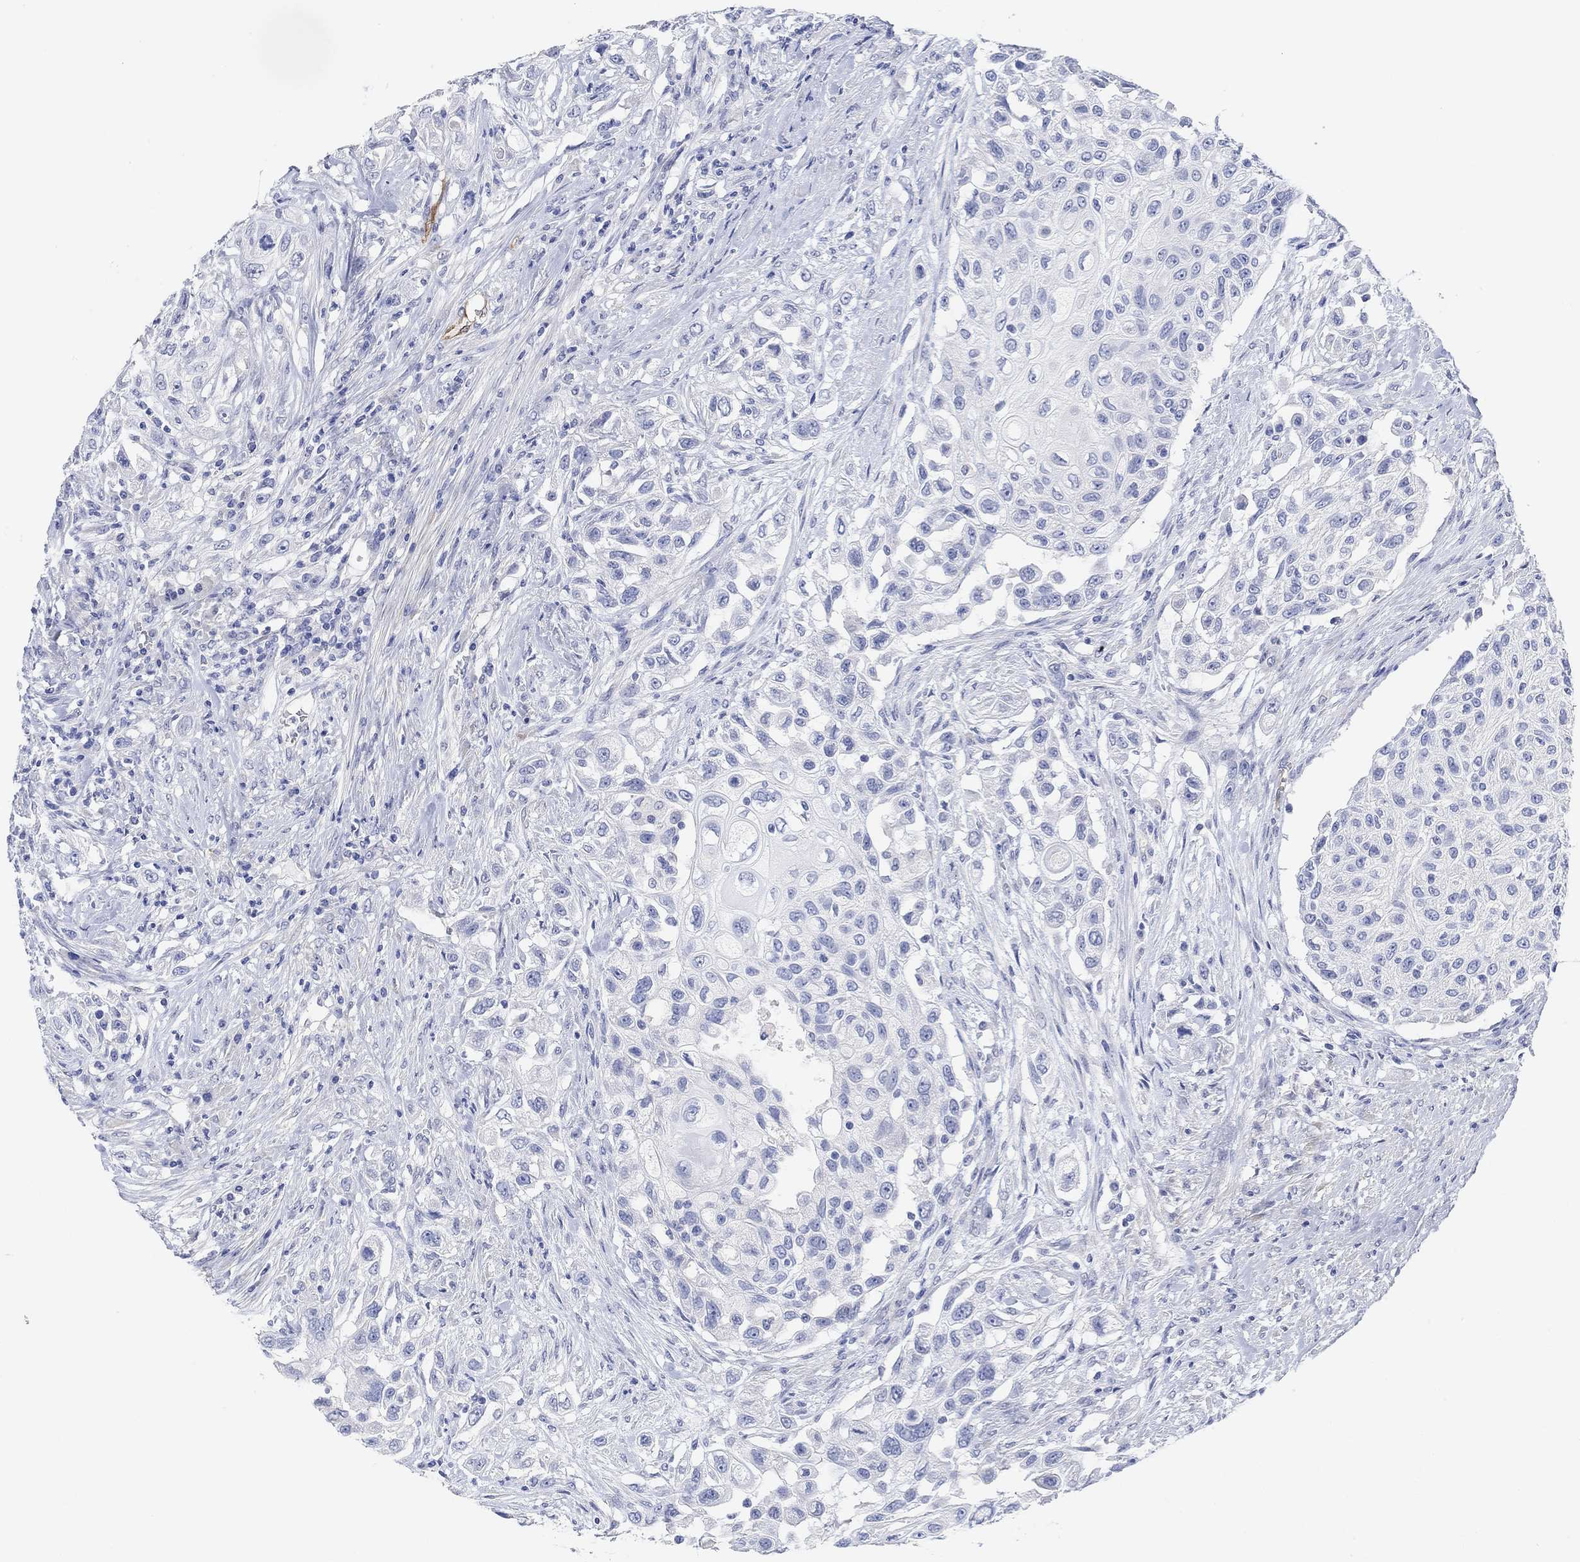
{"staining": {"intensity": "negative", "quantity": "none", "location": "none"}, "tissue": "urothelial cancer", "cell_type": "Tumor cells", "image_type": "cancer", "snomed": [{"axis": "morphology", "description": "Urothelial carcinoma, High grade"}, {"axis": "topography", "description": "Urinary bladder"}], "caption": "There is no significant staining in tumor cells of urothelial cancer. The staining is performed using DAB brown chromogen with nuclei counter-stained in using hematoxylin.", "gene": "VAT1L", "patient": {"sex": "female", "age": 56}}